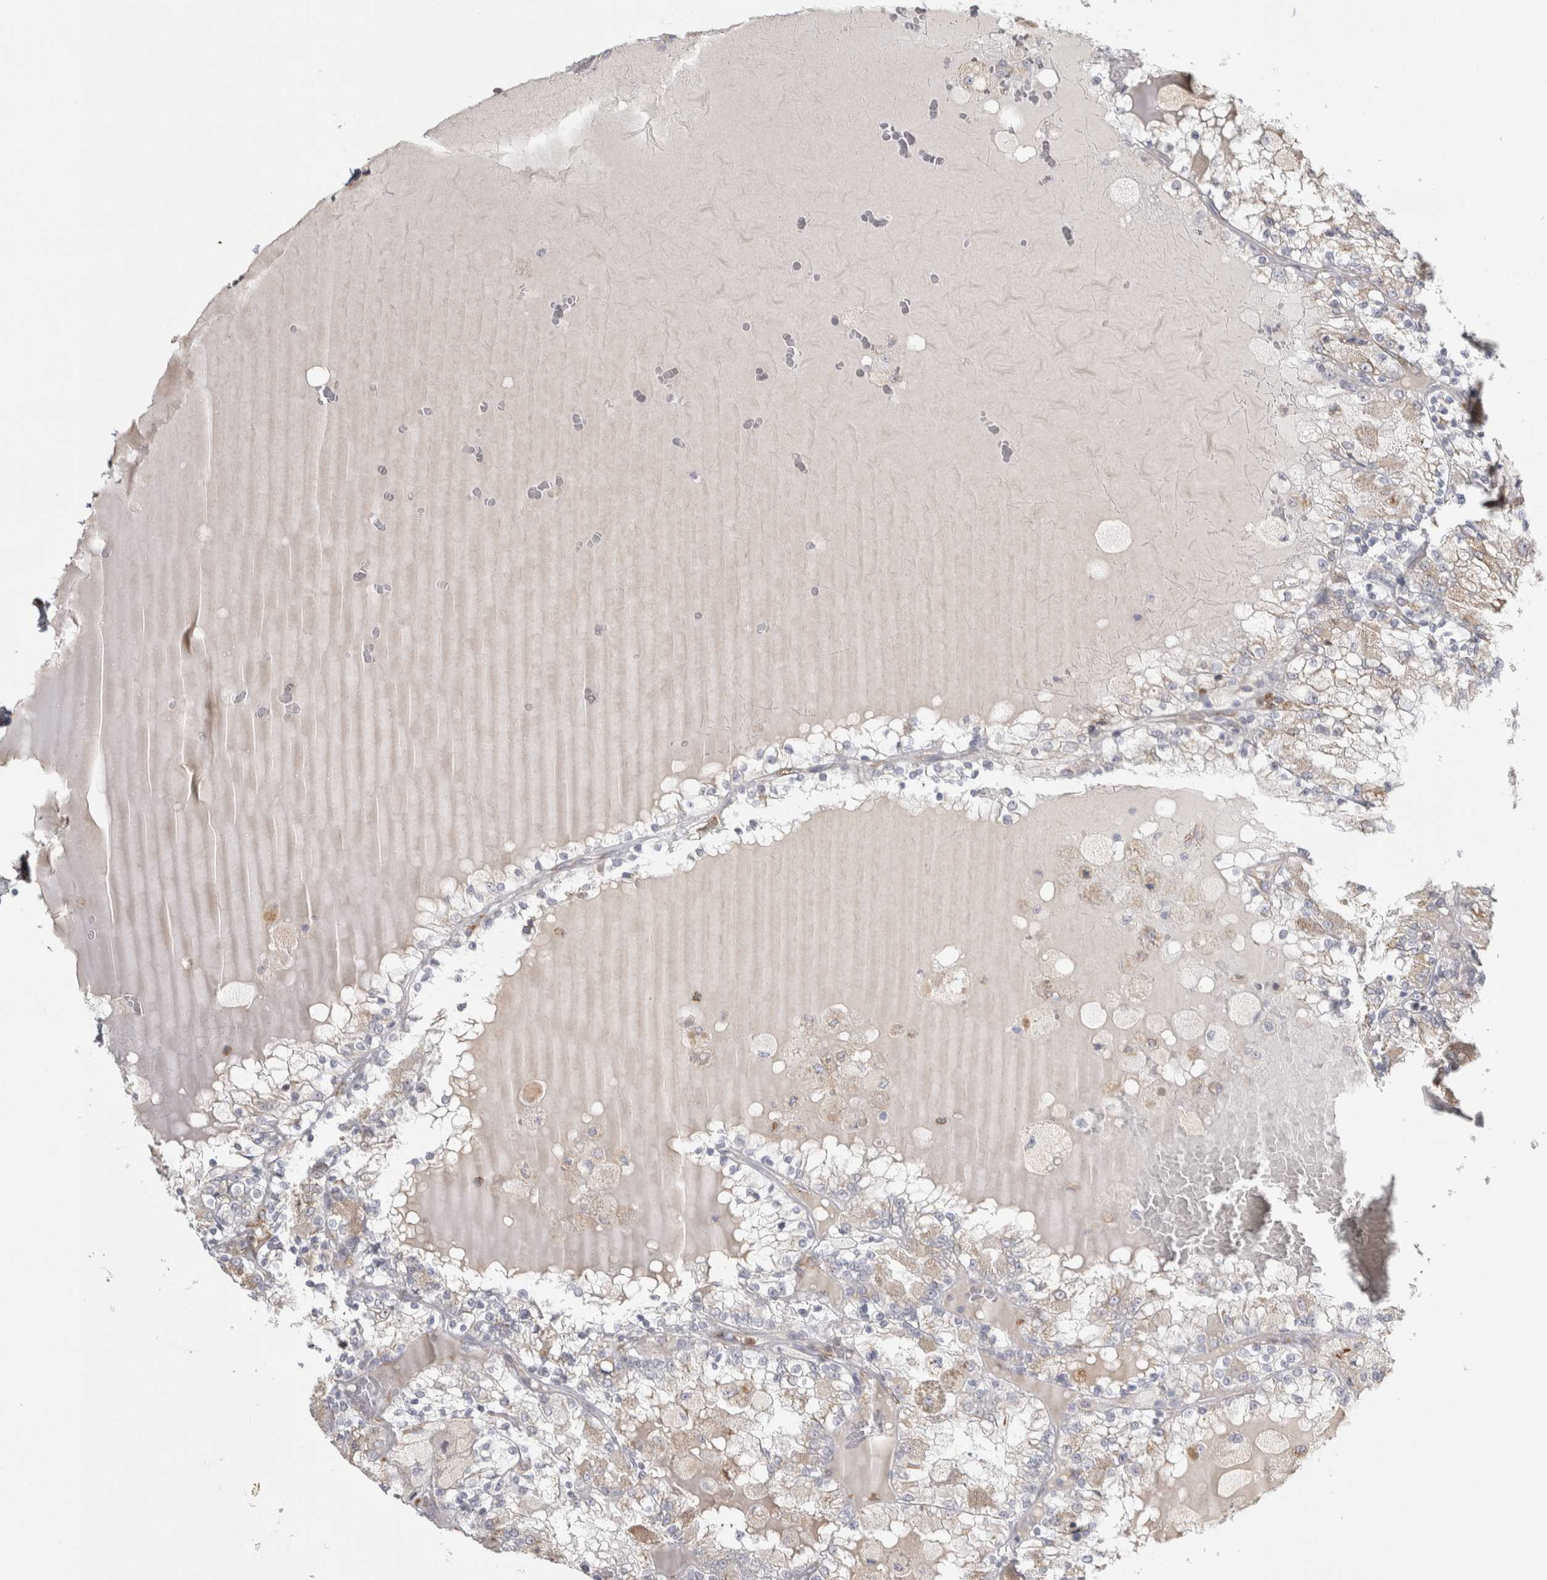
{"staining": {"intensity": "negative", "quantity": "none", "location": "none"}, "tissue": "renal cancer", "cell_type": "Tumor cells", "image_type": "cancer", "snomed": [{"axis": "morphology", "description": "Adenocarcinoma, NOS"}, {"axis": "topography", "description": "Kidney"}], "caption": "This is an immunohistochemistry (IHC) histopathology image of adenocarcinoma (renal). There is no expression in tumor cells.", "gene": "OSTN", "patient": {"sex": "female", "age": 56}}